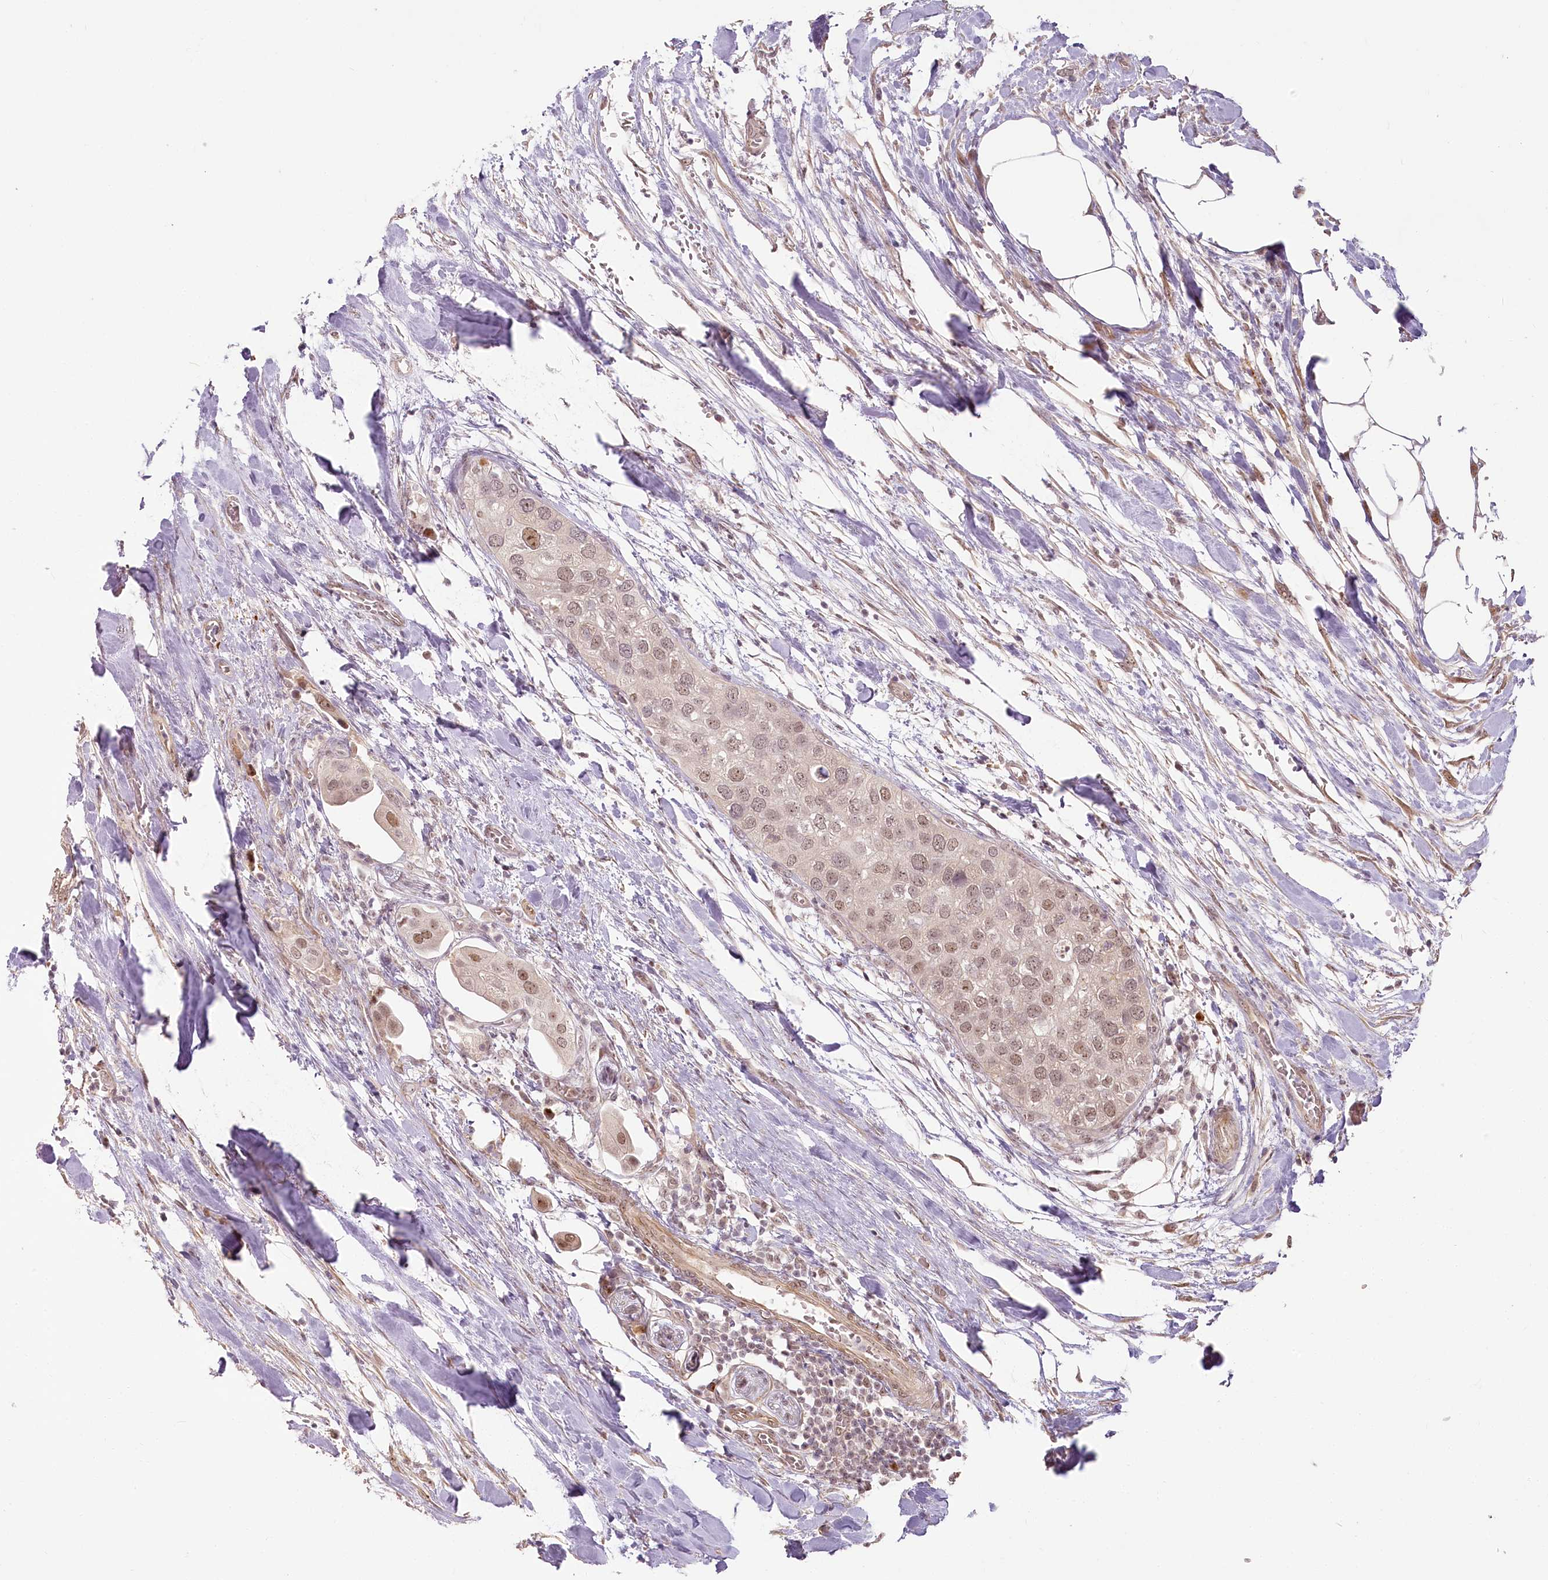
{"staining": {"intensity": "weak", "quantity": ">75%", "location": "nuclear"}, "tissue": "urothelial cancer", "cell_type": "Tumor cells", "image_type": "cancer", "snomed": [{"axis": "morphology", "description": "Urothelial carcinoma, High grade"}, {"axis": "topography", "description": "Urinary bladder"}], "caption": "IHC of high-grade urothelial carcinoma exhibits low levels of weak nuclear staining in approximately >75% of tumor cells.", "gene": "EXOSC7", "patient": {"sex": "male", "age": 64}}